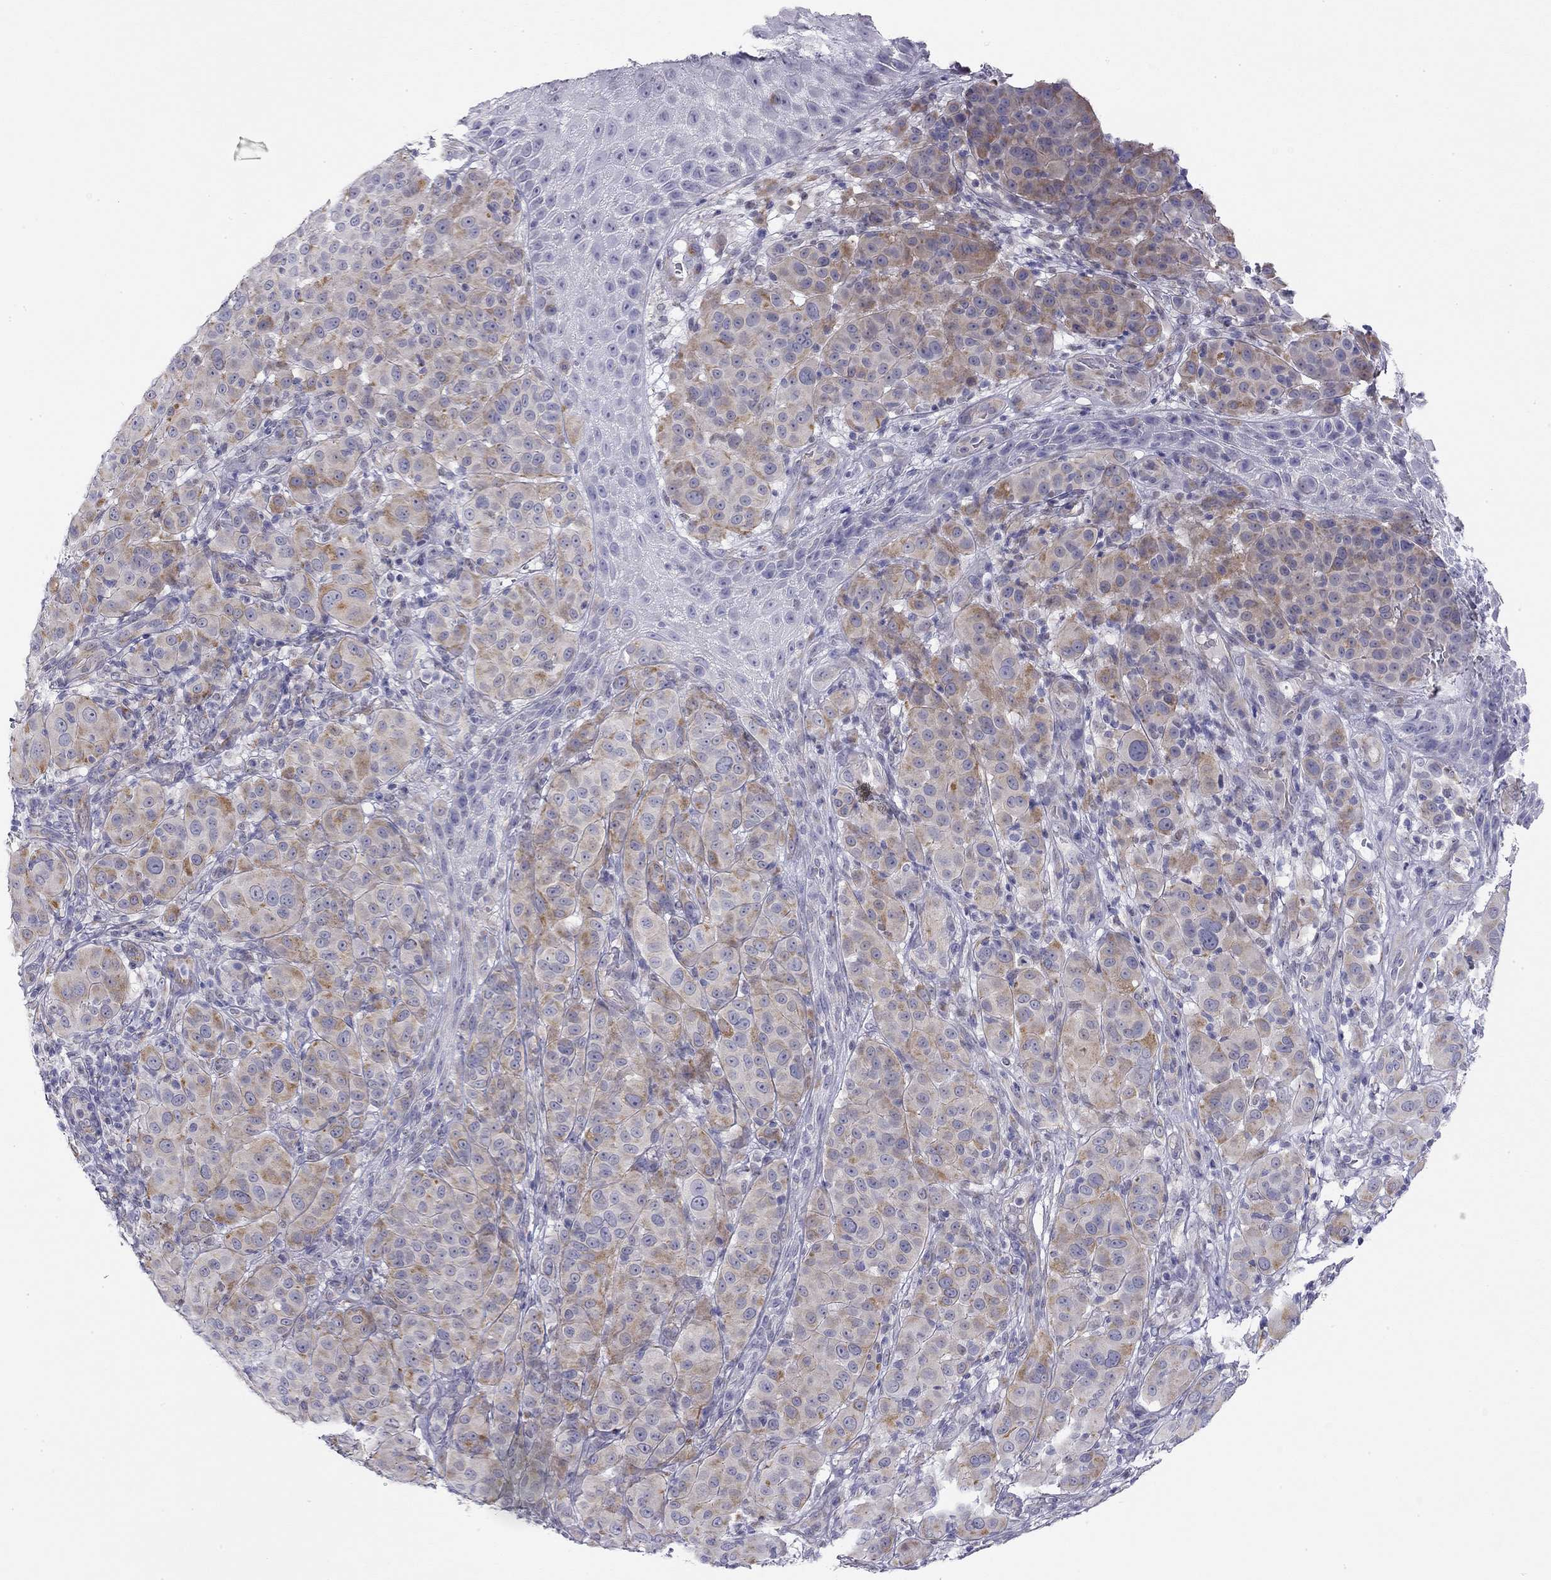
{"staining": {"intensity": "moderate", "quantity": ">75%", "location": "cytoplasmic/membranous"}, "tissue": "melanoma", "cell_type": "Tumor cells", "image_type": "cancer", "snomed": [{"axis": "morphology", "description": "Malignant melanoma, NOS"}, {"axis": "topography", "description": "Skin"}], "caption": "A brown stain highlights moderate cytoplasmic/membranous staining of a protein in human melanoma tumor cells.", "gene": "RTL1", "patient": {"sex": "female", "age": 87}}